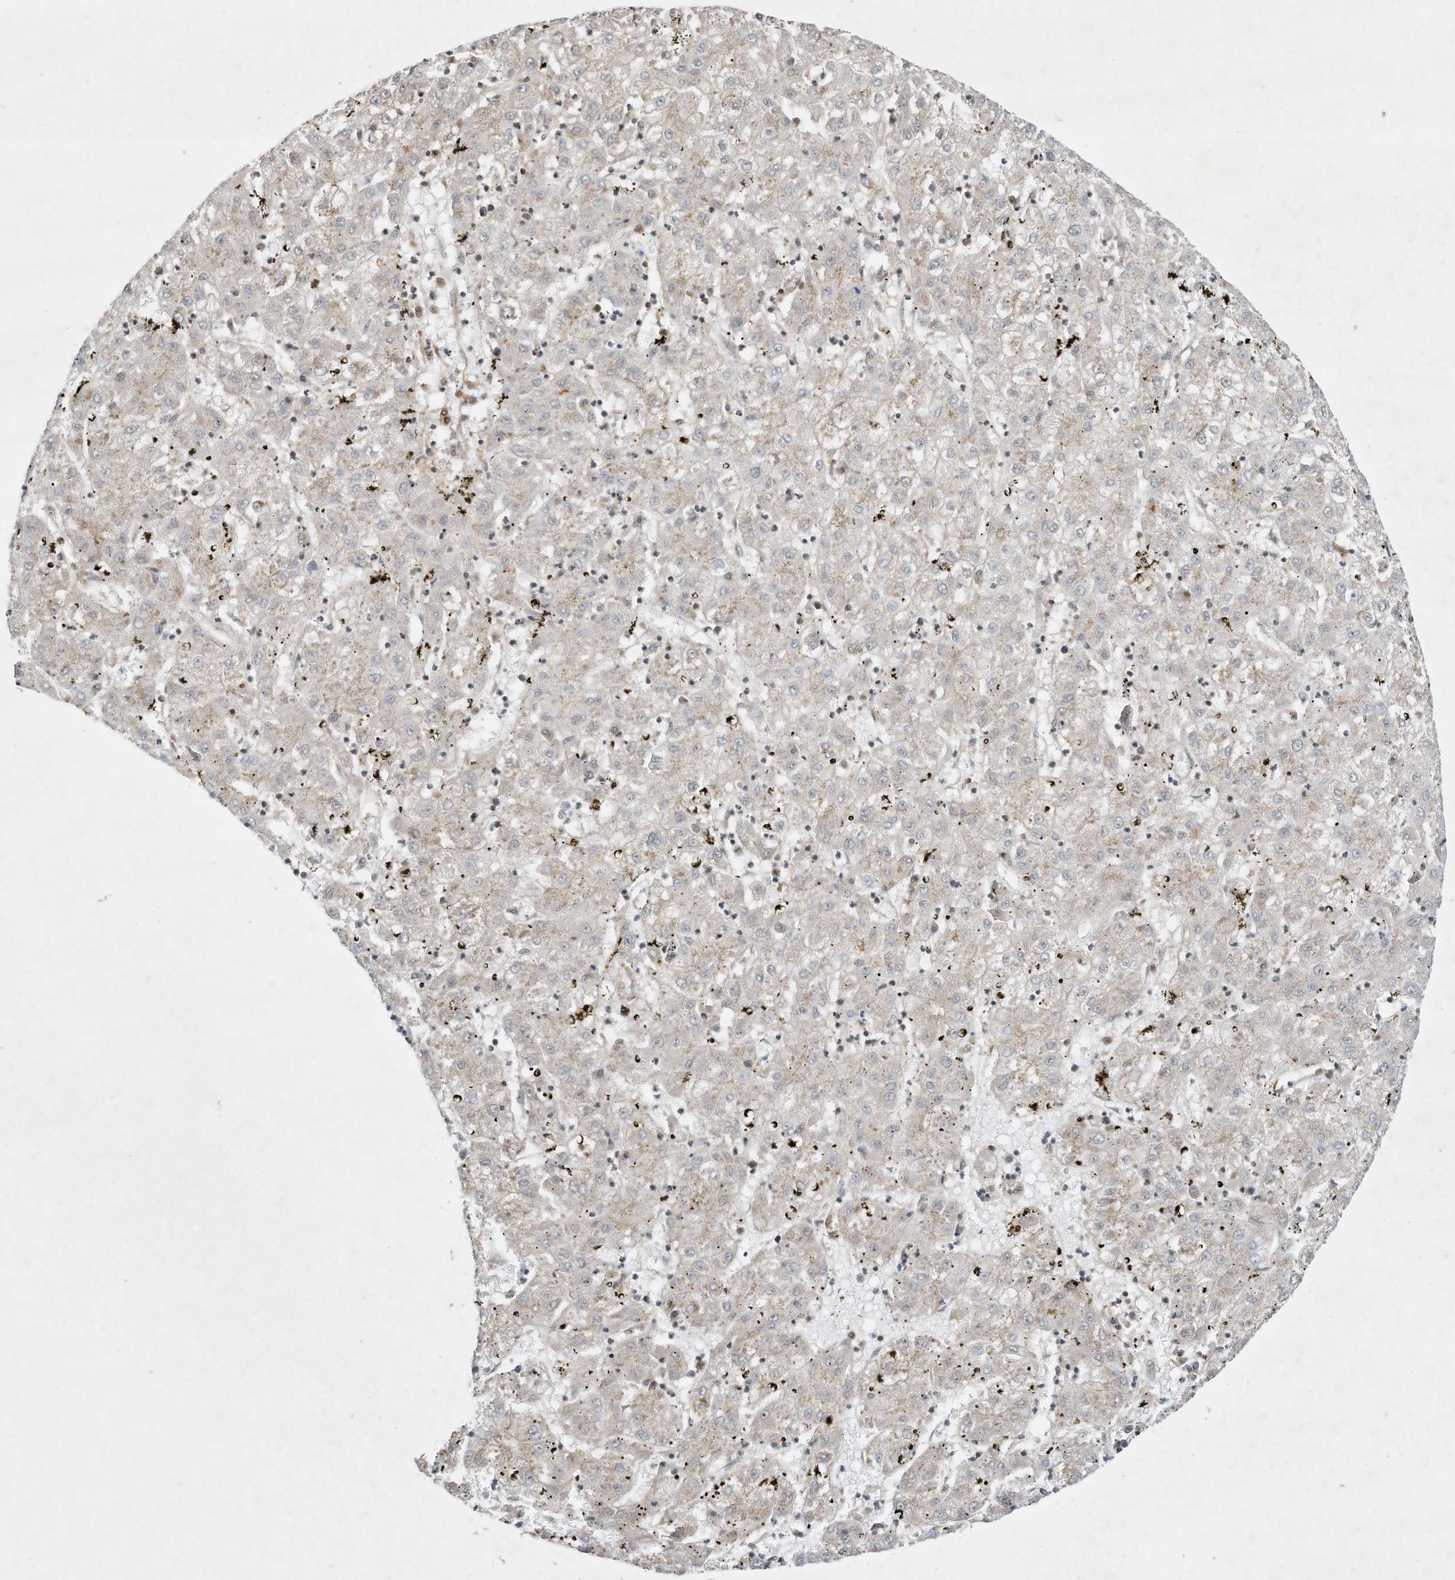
{"staining": {"intensity": "negative", "quantity": "none", "location": "none"}, "tissue": "liver cancer", "cell_type": "Tumor cells", "image_type": "cancer", "snomed": [{"axis": "morphology", "description": "Carcinoma, Hepatocellular, NOS"}, {"axis": "topography", "description": "Liver"}], "caption": "Tumor cells are negative for protein expression in human liver cancer (hepatocellular carcinoma).", "gene": "CERT1", "patient": {"sex": "male", "age": 72}}